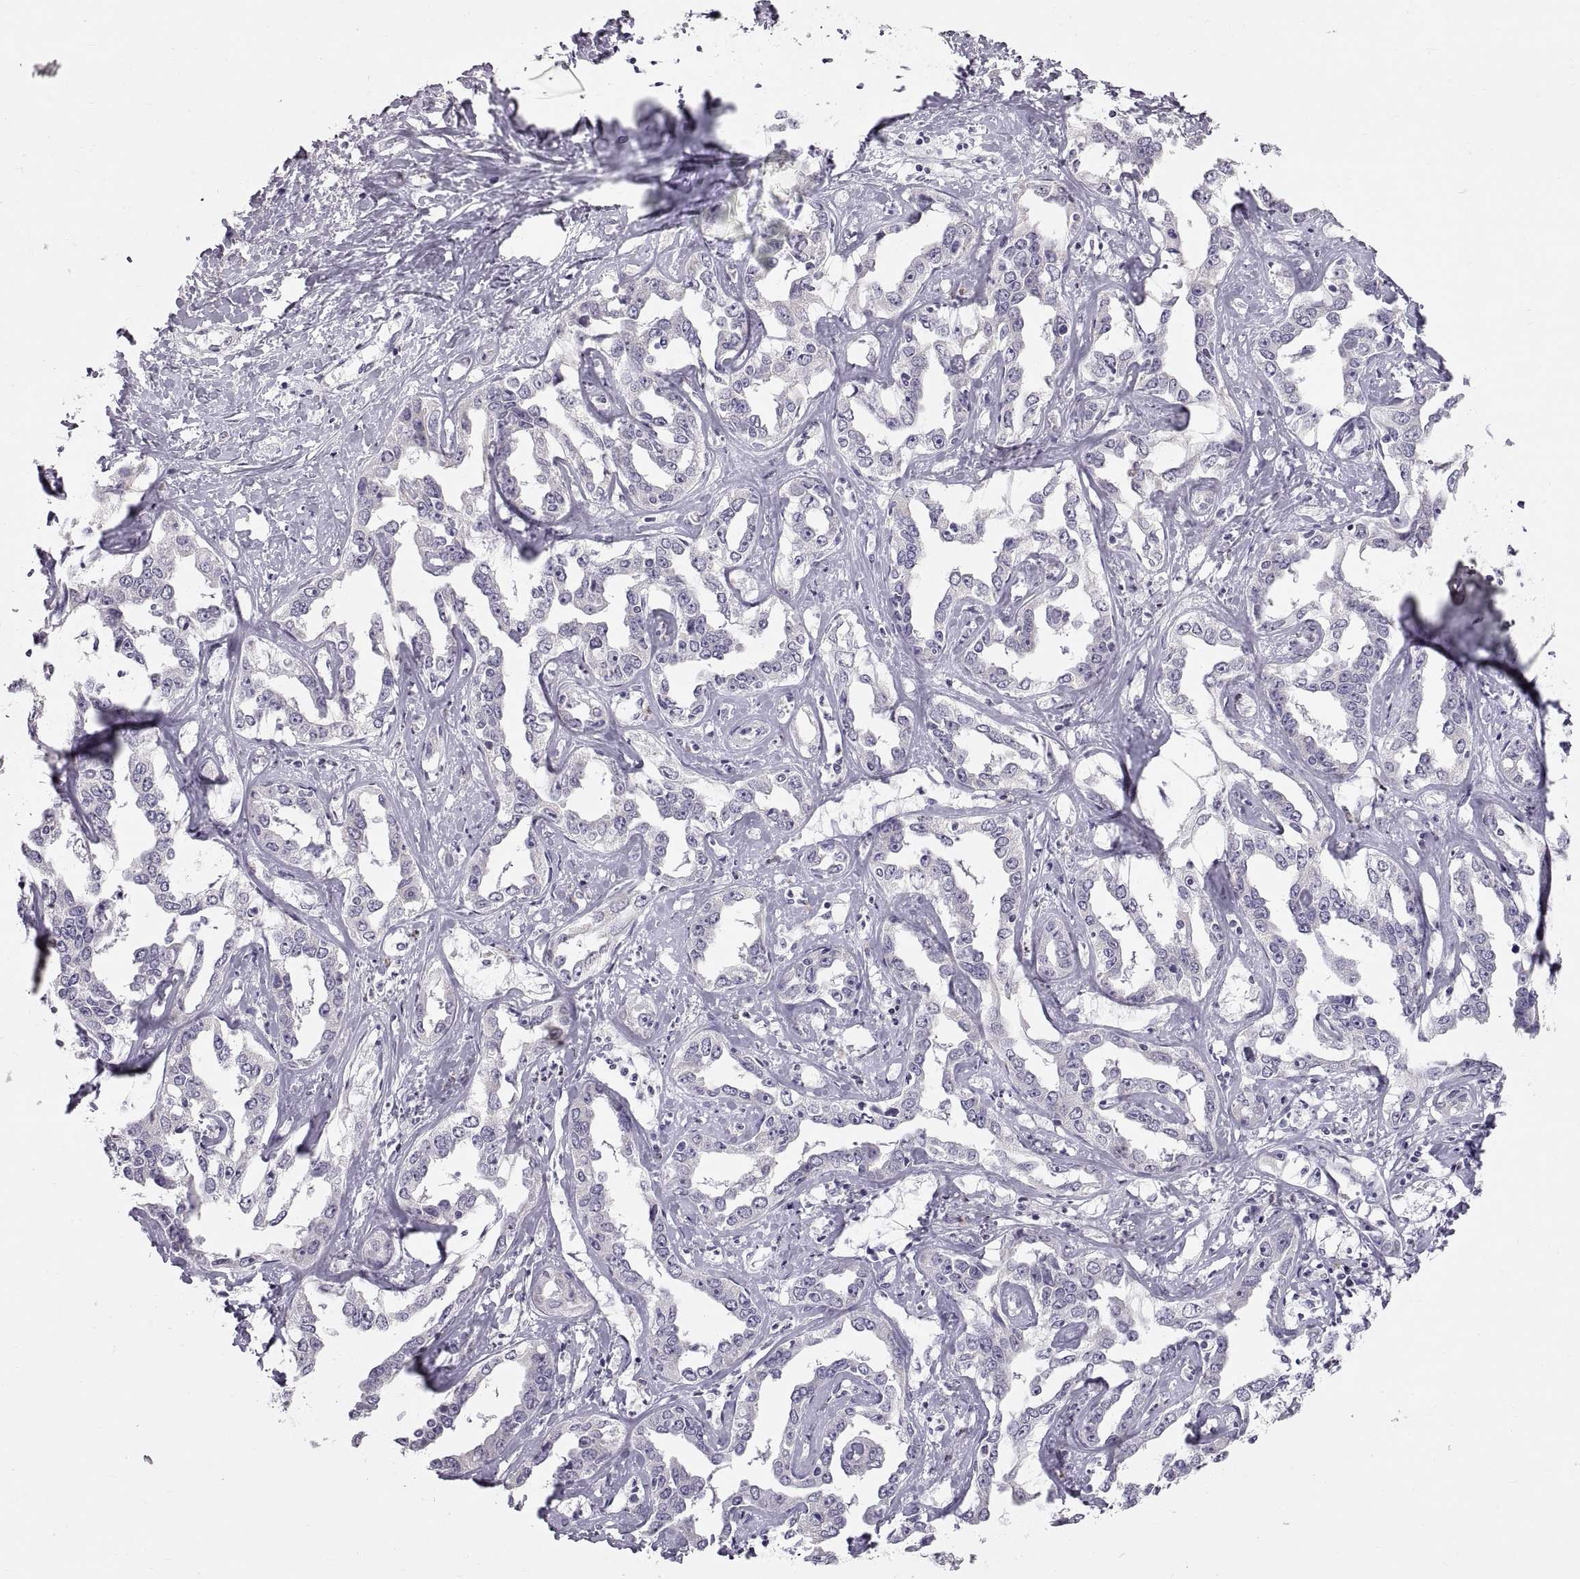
{"staining": {"intensity": "negative", "quantity": "none", "location": "none"}, "tissue": "liver cancer", "cell_type": "Tumor cells", "image_type": "cancer", "snomed": [{"axis": "morphology", "description": "Cholangiocarcinoma"}, {"axis": "topography", "description": "Liver"}], "caption": "Liver cancer was stained to show a protein in brown. There is no significant positivity in tumor cells. (Brightfield microscopy of DAB immunohistochemistry (IHC) at high magnification).", "gene": "SPACDR", "patient": {"sex": "male", "age": 59}}